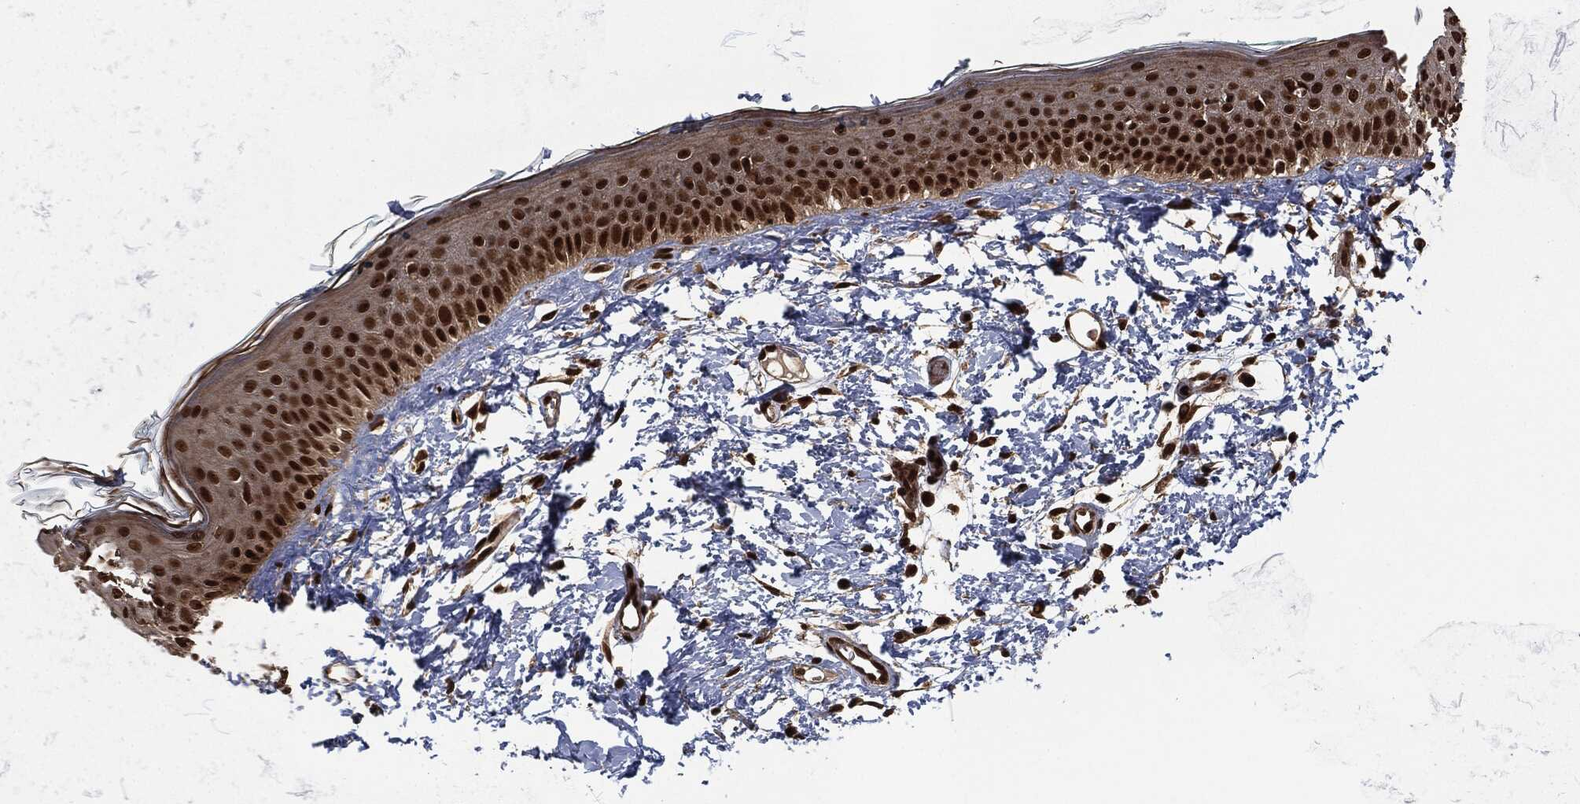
{"staining": {"intensity": "strong", "quantity": ">75%", "location": "nuclear"}, "tissue": "skin", "cell_type": "Fibroblasts", "image_type": "normal", "snomed": [{"axis": "morphology", "description": "Normal tissue, NOS"}, {"axis": "morphology", "description": "Basal cell carcinoma"}, {"axis": "topography", "description": "Skin"}], "caption": "Immunohistochemical staining of normal skin exhibits >75% levels of strong nuclear protein positivity in approximately >75% of fibroblasts. (DAB (3,3'-diaminobenzidine) = brown stain, brightfield microscopy at high magnification).", "gene": "NGRN", "patient": {"sex": "male", "age": 33}}